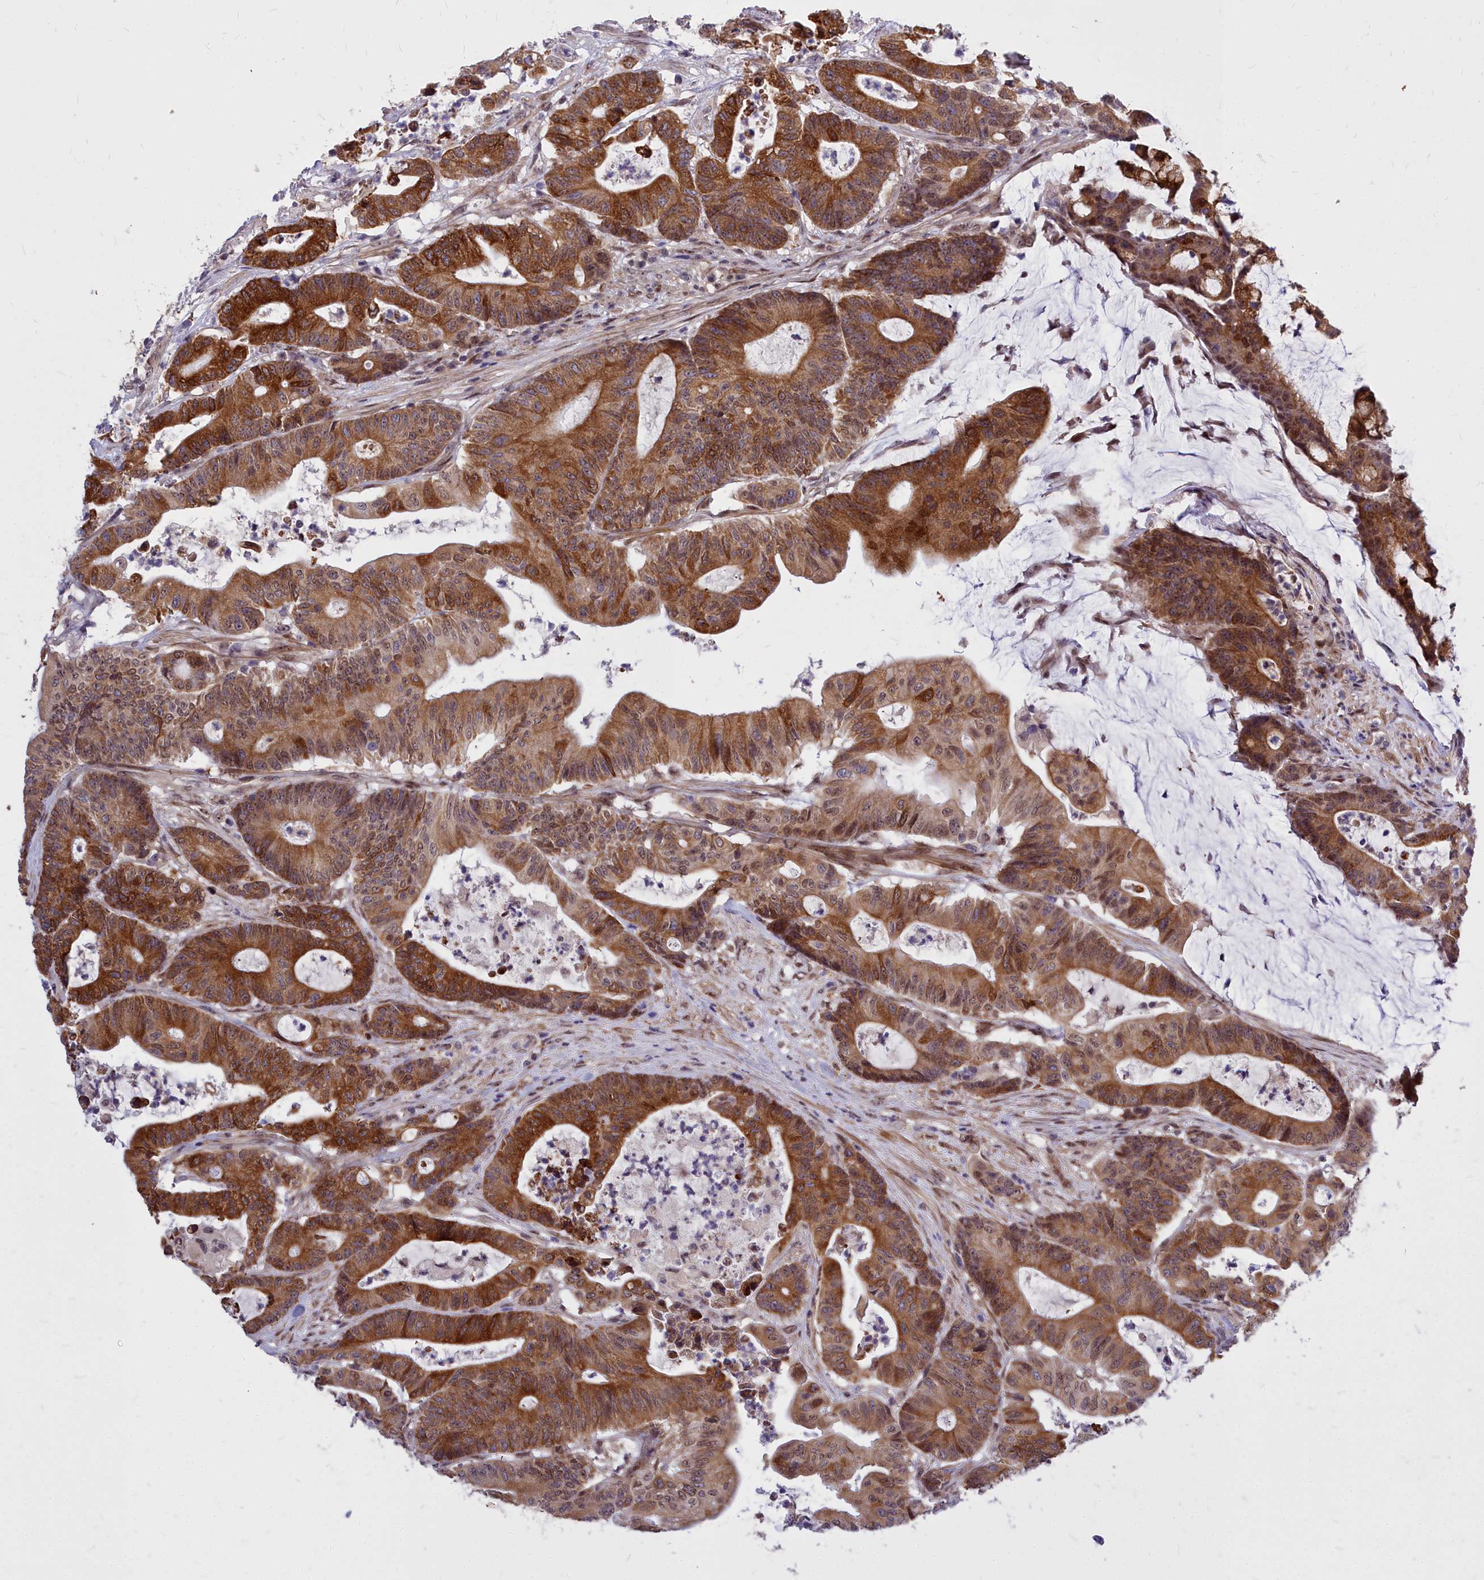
{"staining": {"intensity": "strong", "quantity": ">75%", "location": "cytoplasmic/membranous,nuclear"}, "tissue": "colorectal cancer", "cell_type": "Tumor cells", "image_type": "cancer", "snomed": [{"axis": "morphology", "description": "Adenocarcinoma, NOS"}, {"axis": "topography", "description": "Colon"}], "caption": "High-power microscopy captured an immunohistochemistry (IHC) image of colorectal cancer, revealing strong cytoplasmic/membranous and nuclear staining in about >75% of tumor cells.", "gene": "ABCB8", "patient": {"sex": "female", "age": 84}}